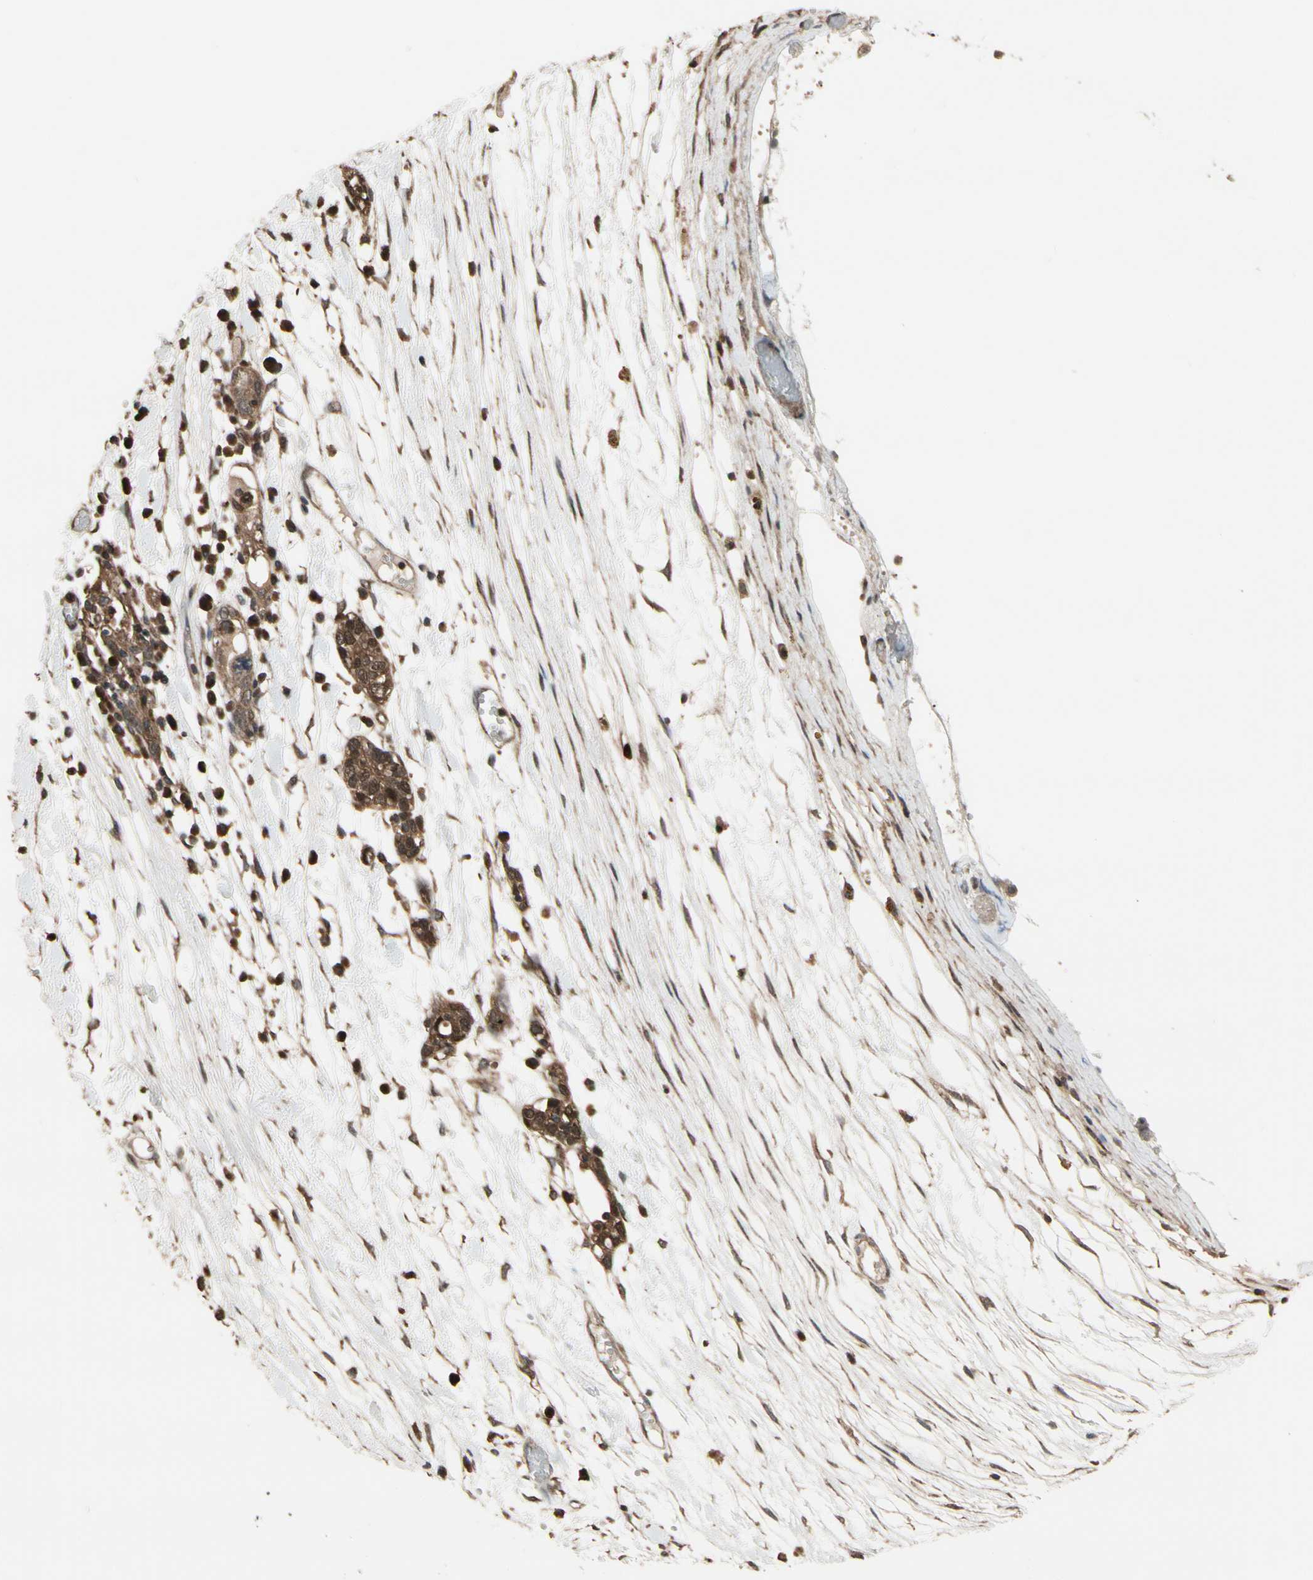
{"staining": {"intensity": "moderate", "quantity": "25%-75%", "location": "cytoplasmic/membranous,nuclear"}, "tissue": "ovarian cancer", "cell_type": "Tumor cells", "image_type": "cancer", "snomed": [{"axis": "morphology", "description": "Cystadenocarcinoma, serous, NOS"}, {"axis": "topography", "description": "Ovary"}], "caption": "This is an image of immunohistochemistry staining of ovarian cancer, which shows moderate staining in the cytoplasmic/membranous and nuclear of tumor cells.", "gene": "CSF1R", "patient": {"sex": "female", "age": 71}}